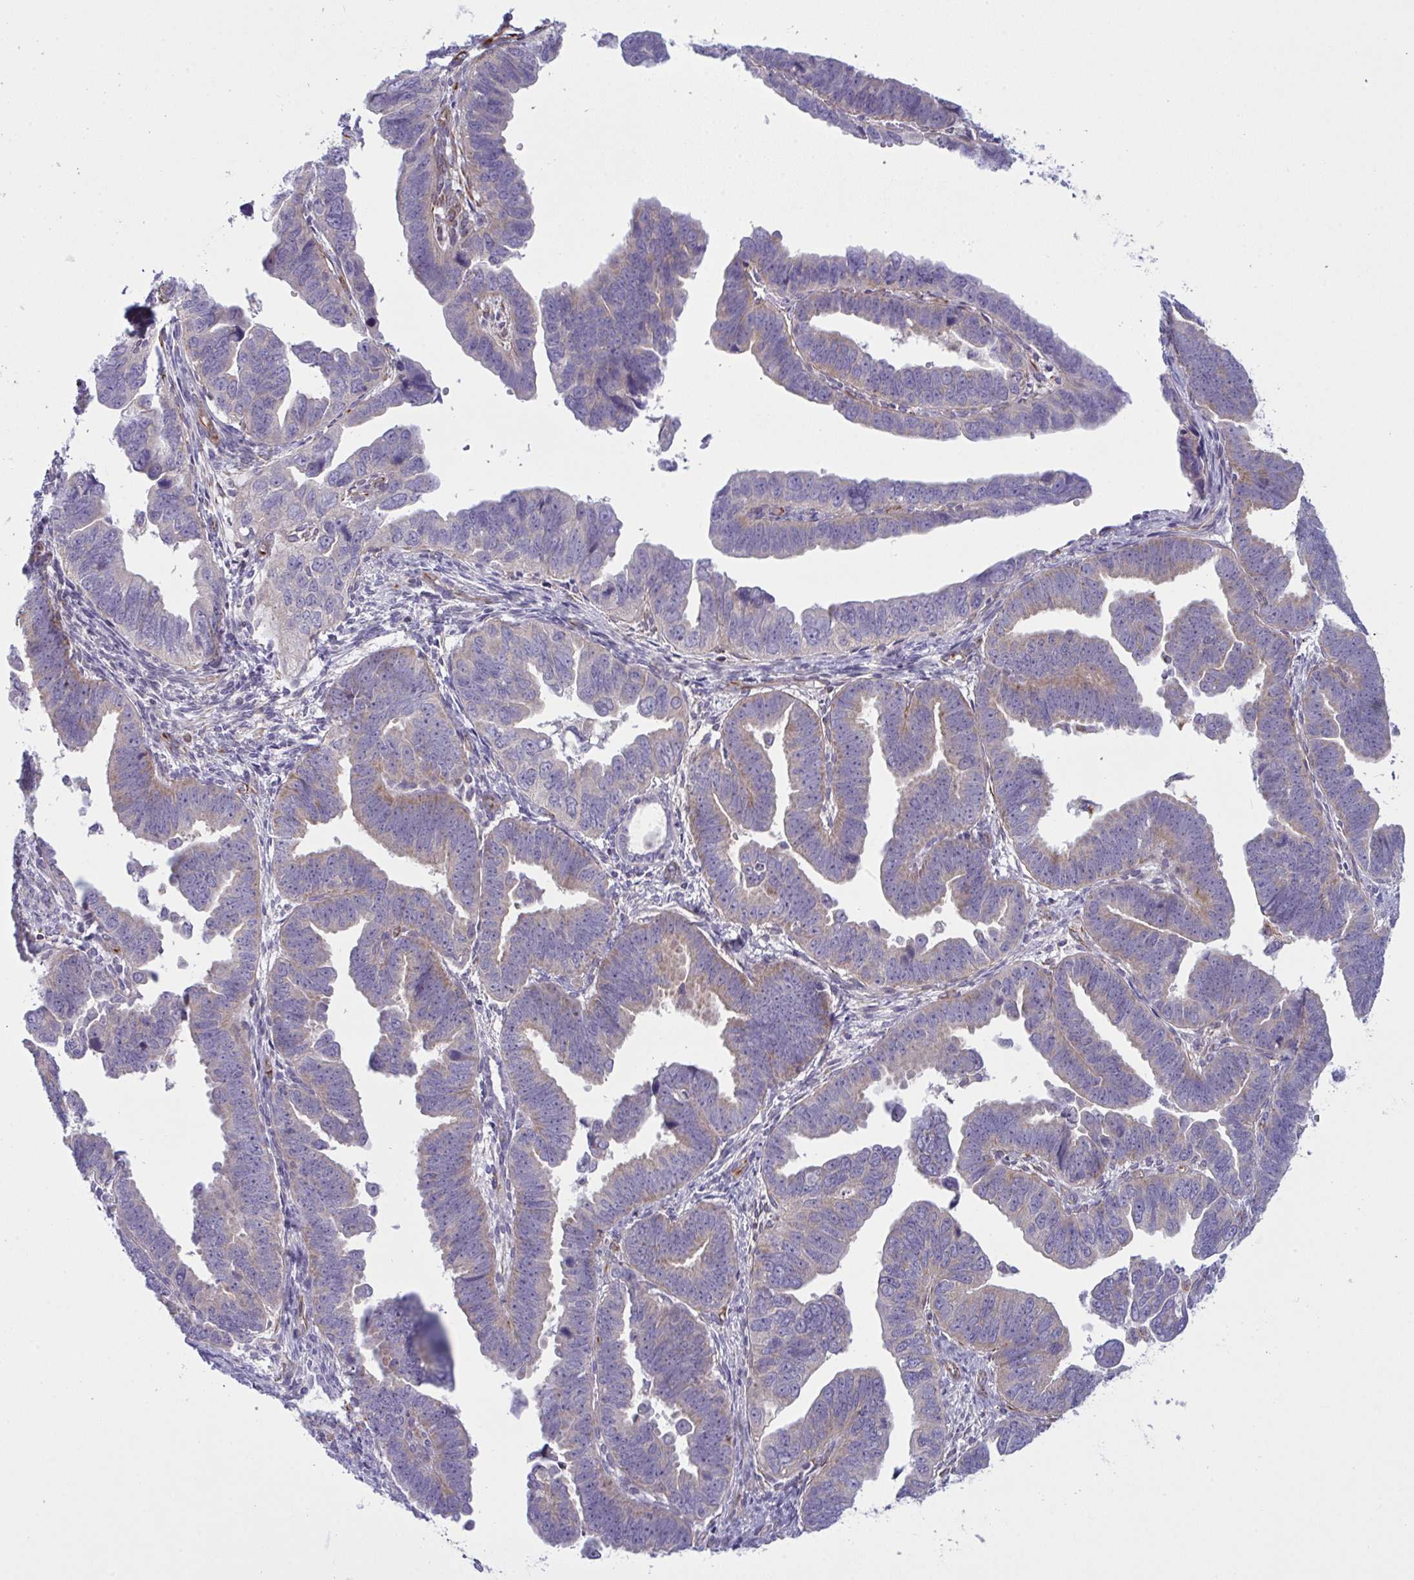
{"staining": {"intensity": "weak", "quantity": "<25%", "location": "cytoplasmic/membranous"}, "tissue": "endometrial cancer", "cell_type": "Tumor cells", "image_type": "cancer", "snomed": [{"axis": "morphology", "description": "Adenocarcinoma, NOS"}, {"axis": "topography", "description": "Endometrium"}], "caption": "Immunohistochemistry of human endometrial cancer (adenocarcinoma) reveals no expression in tumor cells.", "gene": "DCBLD1", "patient": {"sex": "female", "age": 75}}